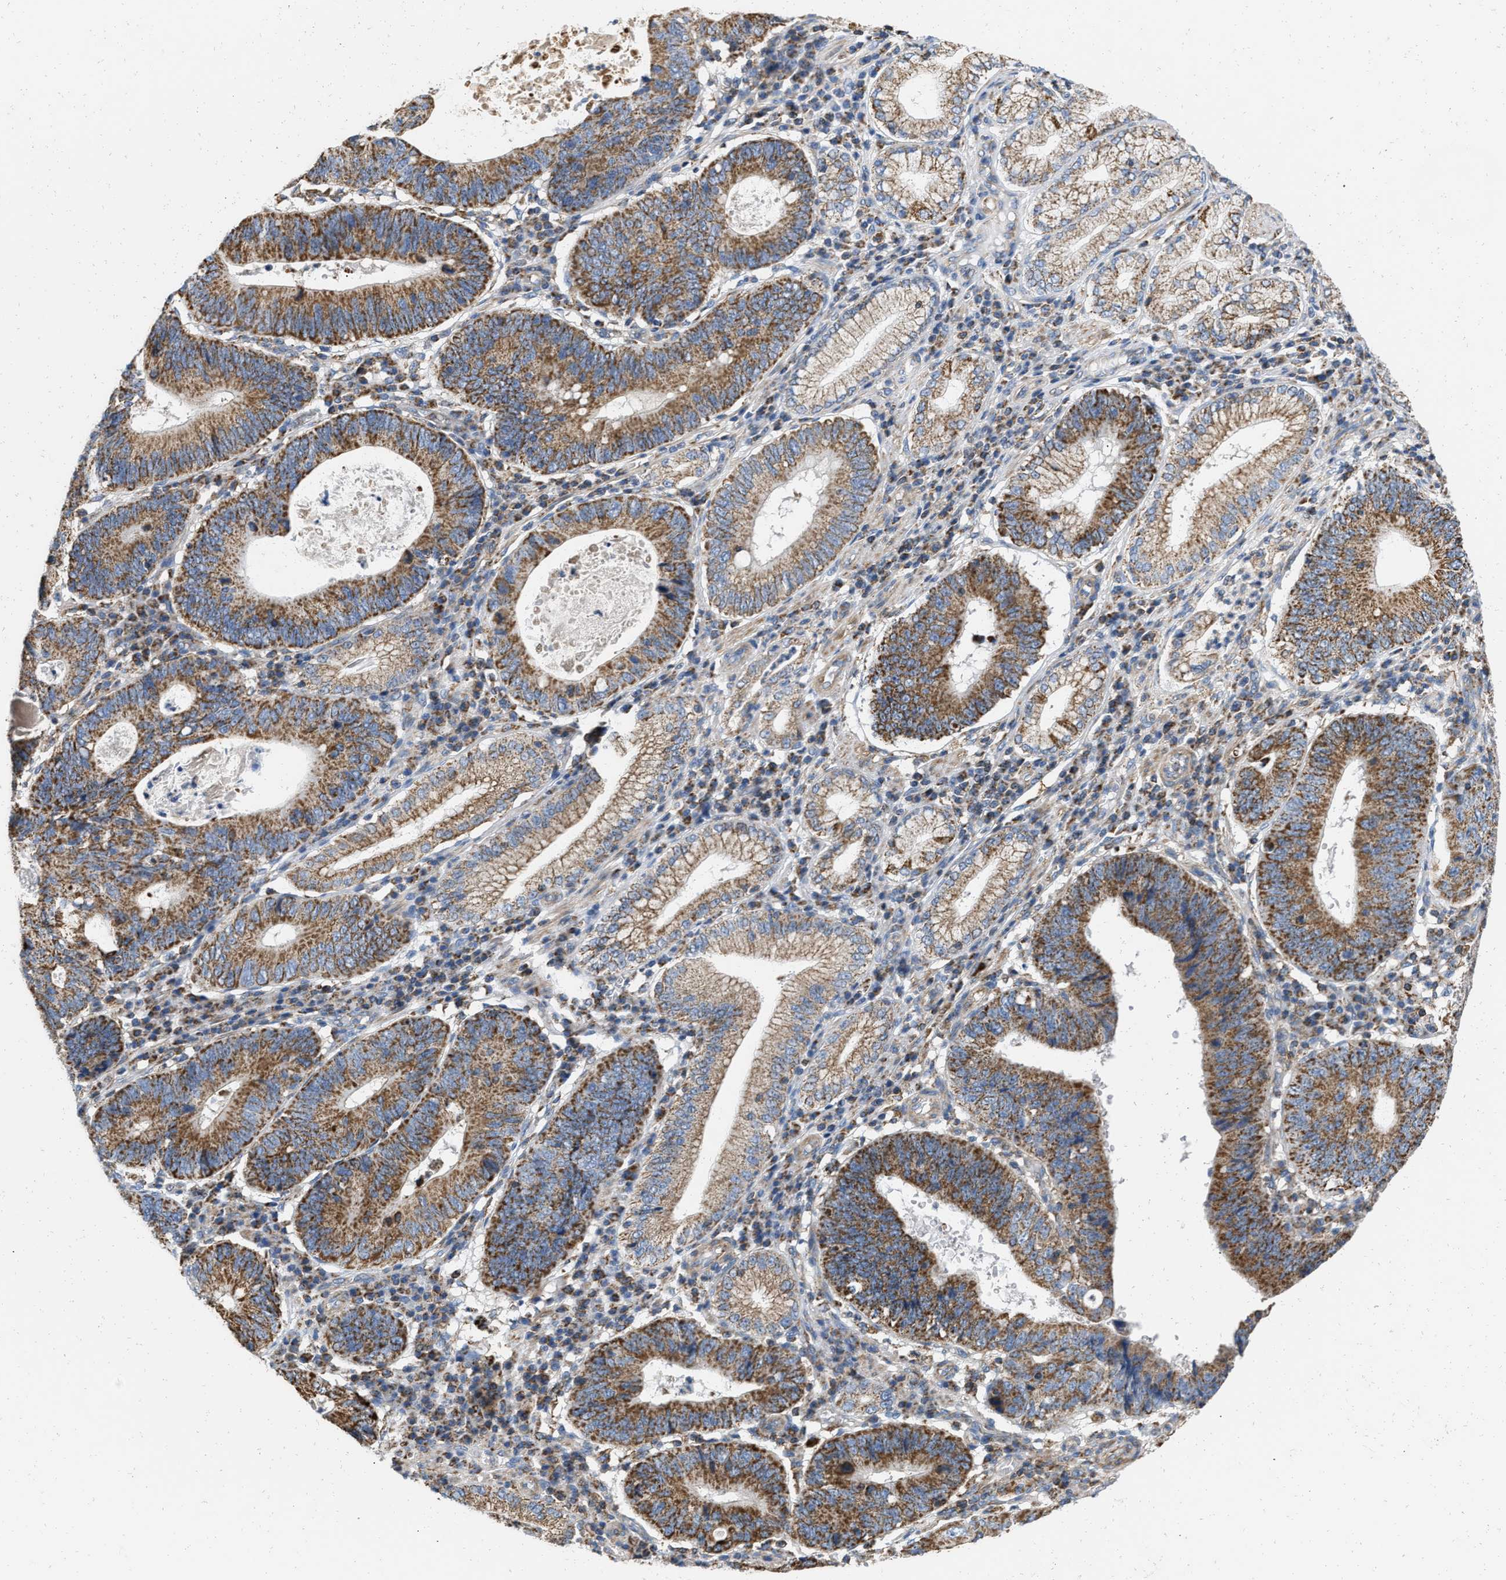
{"staining": {"intensity": "strong", "quantity": ">75%", "location": "cytoplasmic/membranous"}, "tissue": "stomach cancer", "cell_type": "Tumor cells", "image_type": "cancer", "snomed": [{"axis": "morphology", "description": "Adenocarcinoma, NOS"}, {"axis": "topography", "description": "Stomach"}], "caption": "Immunohistochemistry (IHC) histopathology image of neoplastic tissue: stomach cancer (adenocarcinoma) stained using immunohistochemistry (IHC) shows high levels of strong protein expression localized specifically in the cytoplasmic/membranous of tumor cells, appearing as a cytoplasmic/membranous brown color.", "gene": "GRB10", "patient": {"sex": "male", "age": 59}}